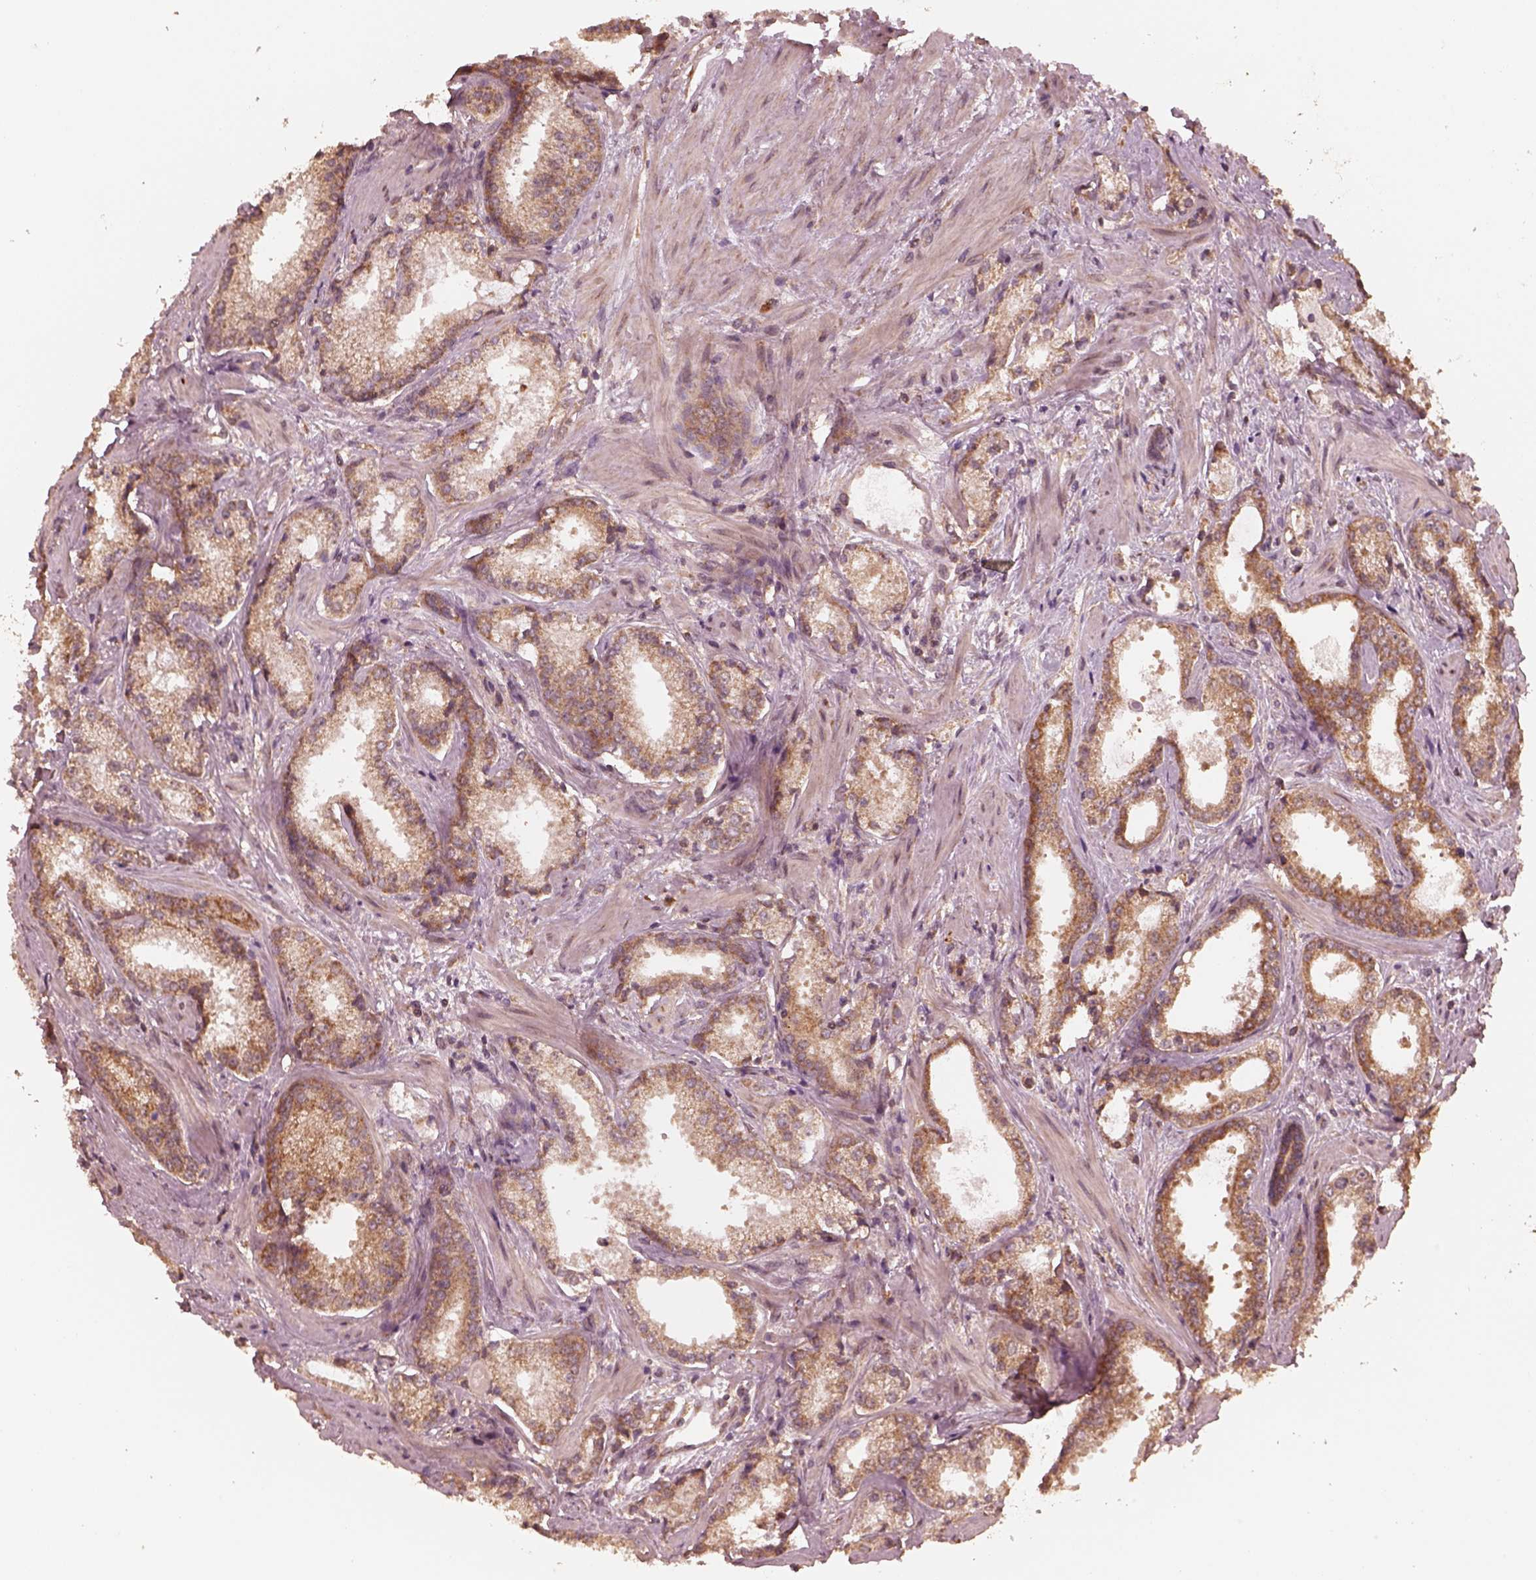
{"staining": {"intensity": "moderate", "quantity": ">75%", "location": "cytoplasmic/membranous"}, "tissue": "prostate cancer", "cell_type": "Tumor cells", "image_type": "cancer", "snomed": [{"axis": "morphology", "description": "Adenocarcinoma, Low grade"}, {"axis": "topography", "description": "Prostate"}], "caption": "Tumor cells exhibit medium levels of moderate cytoplasmic/membranous staining in about >75% of cells in human prostate cancer (adenocarcinoma (low-grade)).", "gene": "DNAJC25", "patient": {"sex": "male", "age": 56}}